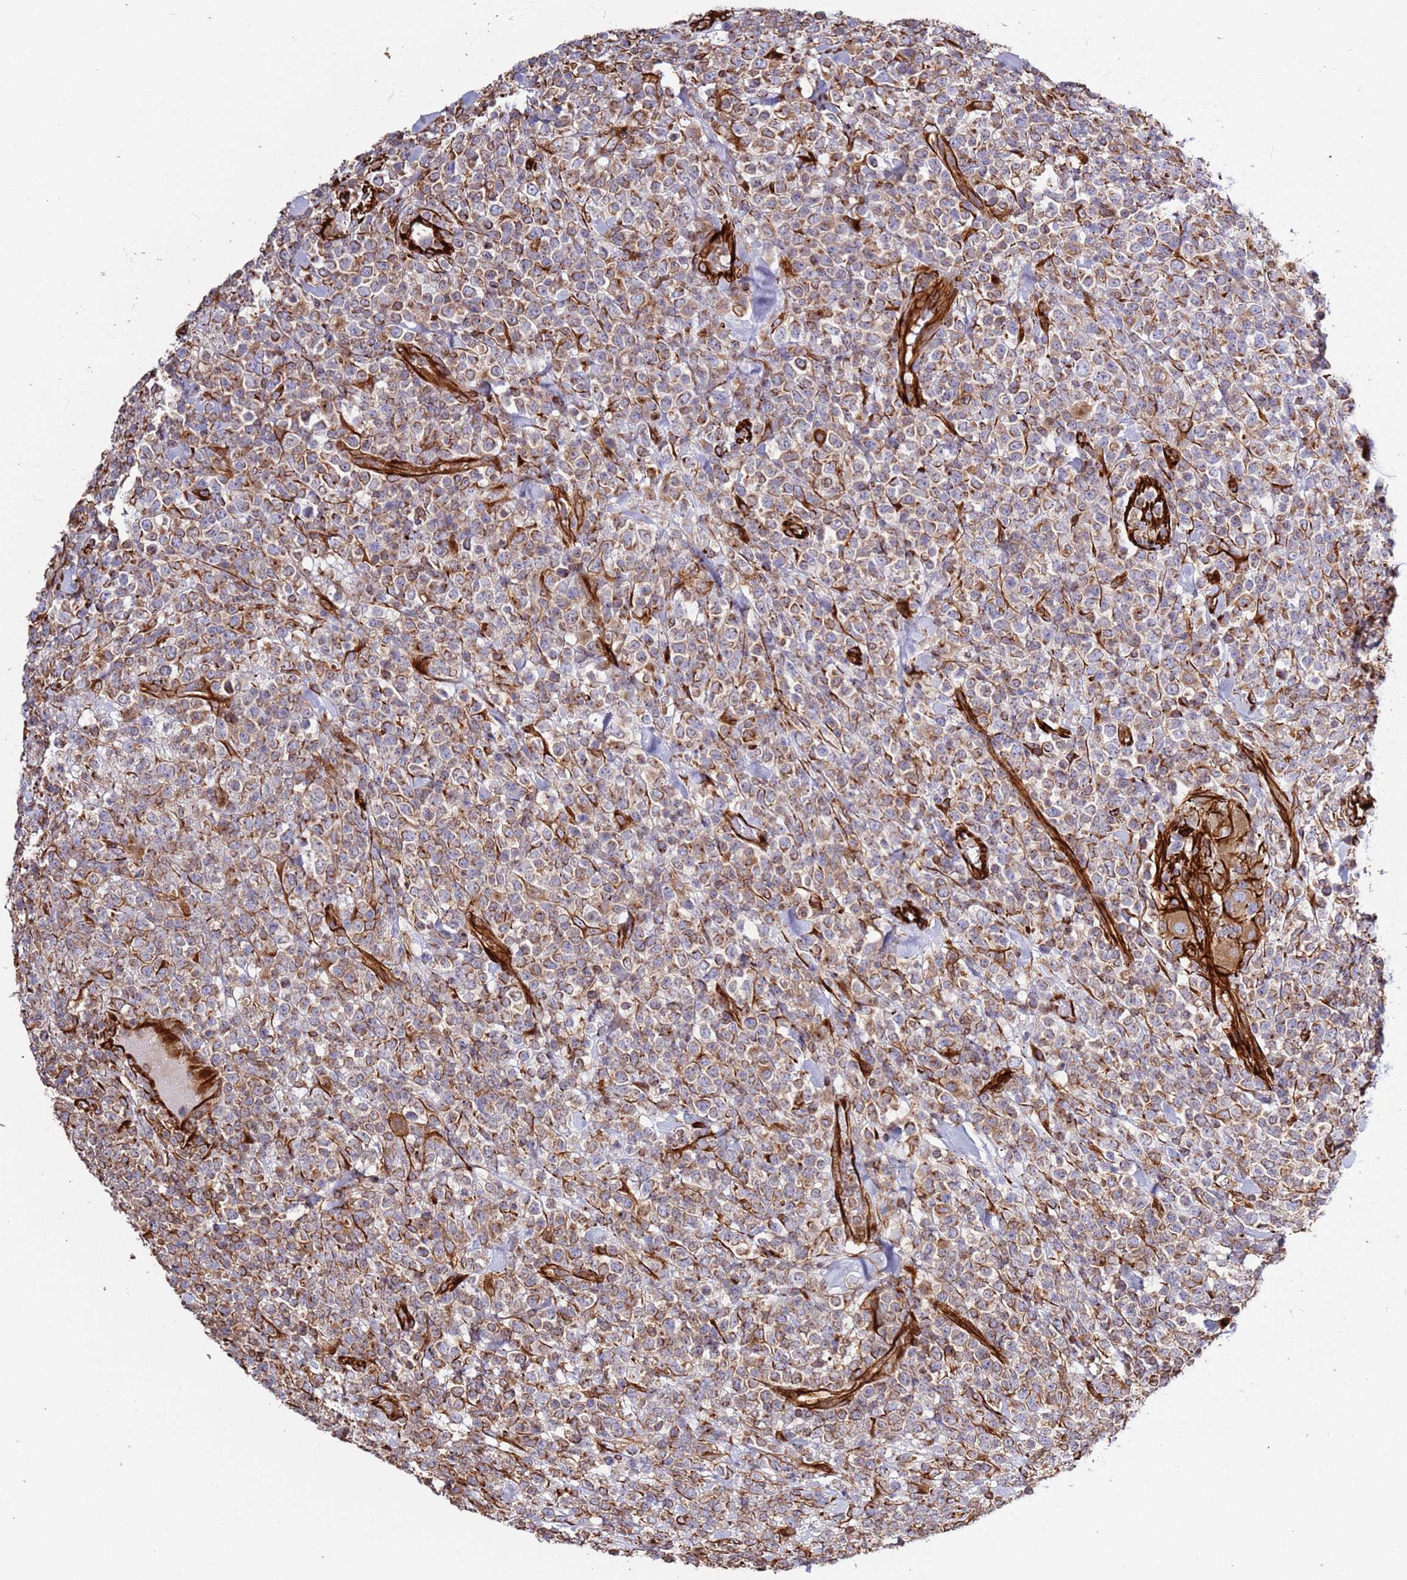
{"staining": {"intensity": "weak", "quantity": ">75%", "location": "cytoplasmic/membranous"}, "tissue": "lymphoma", "cell_type": "Tumor cells", "image_type": "cancer", "snomed": [{"axis": "morphology", "description": "Malignant lymphoma, non-Hodgkin's type, High grade"}, {"axis": "topography", "description": "Colon"}], "caption": "Immunohistochemistry of human high-grade malignant lymphoma, non-Hodgkin's type demonstrates low levels of weak cytoplasmic/membranous positivity in about >75% of tumor cells. The staining was performed using DAB (3,3'-diaminobenzidine) to visualize the protein expression in brown, while the nuclei were stained in blue with hematoxylin (Magnification: 20x).", "gene": "MRGPRE", "patient": {"sex": "female", "age": 53}}